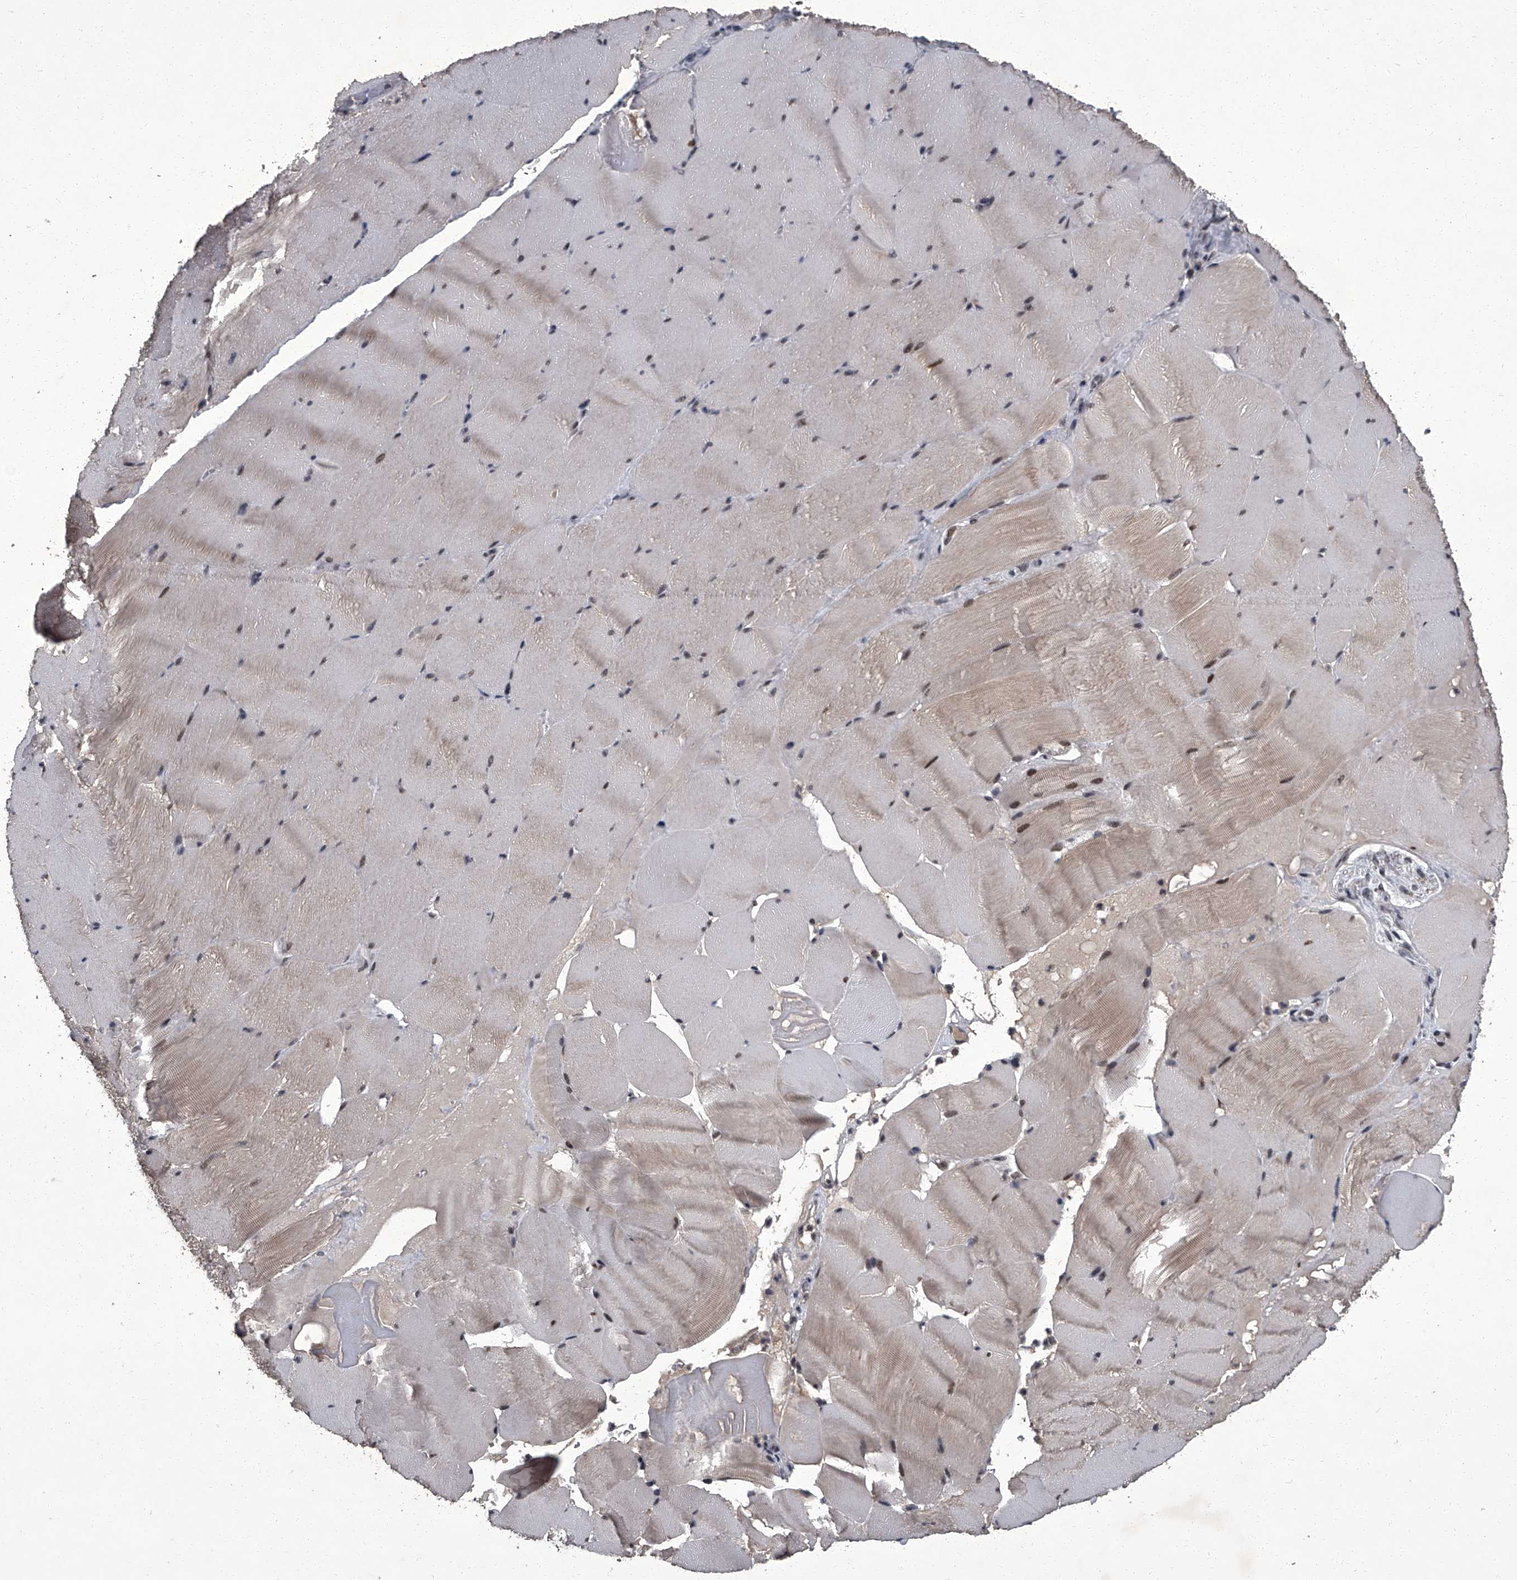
{"staining": {"intensity": "moderate", "quantity": "25%-75%", "location": "nuclear"}, "tissue": "skeletal muscle", "cell_type": "Myocytes", "image_type": "normal", "snomed": [{"axis": "morphology", "description": "Normal tissue, NOS"}, {"axis": "topography", "description": "Skeletal muscle"}], "caption": "This histopathology image displays IHC staining of normal human skeletal muscle, with medium moderate nuclear expression in about 25%-75% of myocytes.", "gene": "ZNF518B", "patient": {"sex": "male", "age": 62}}